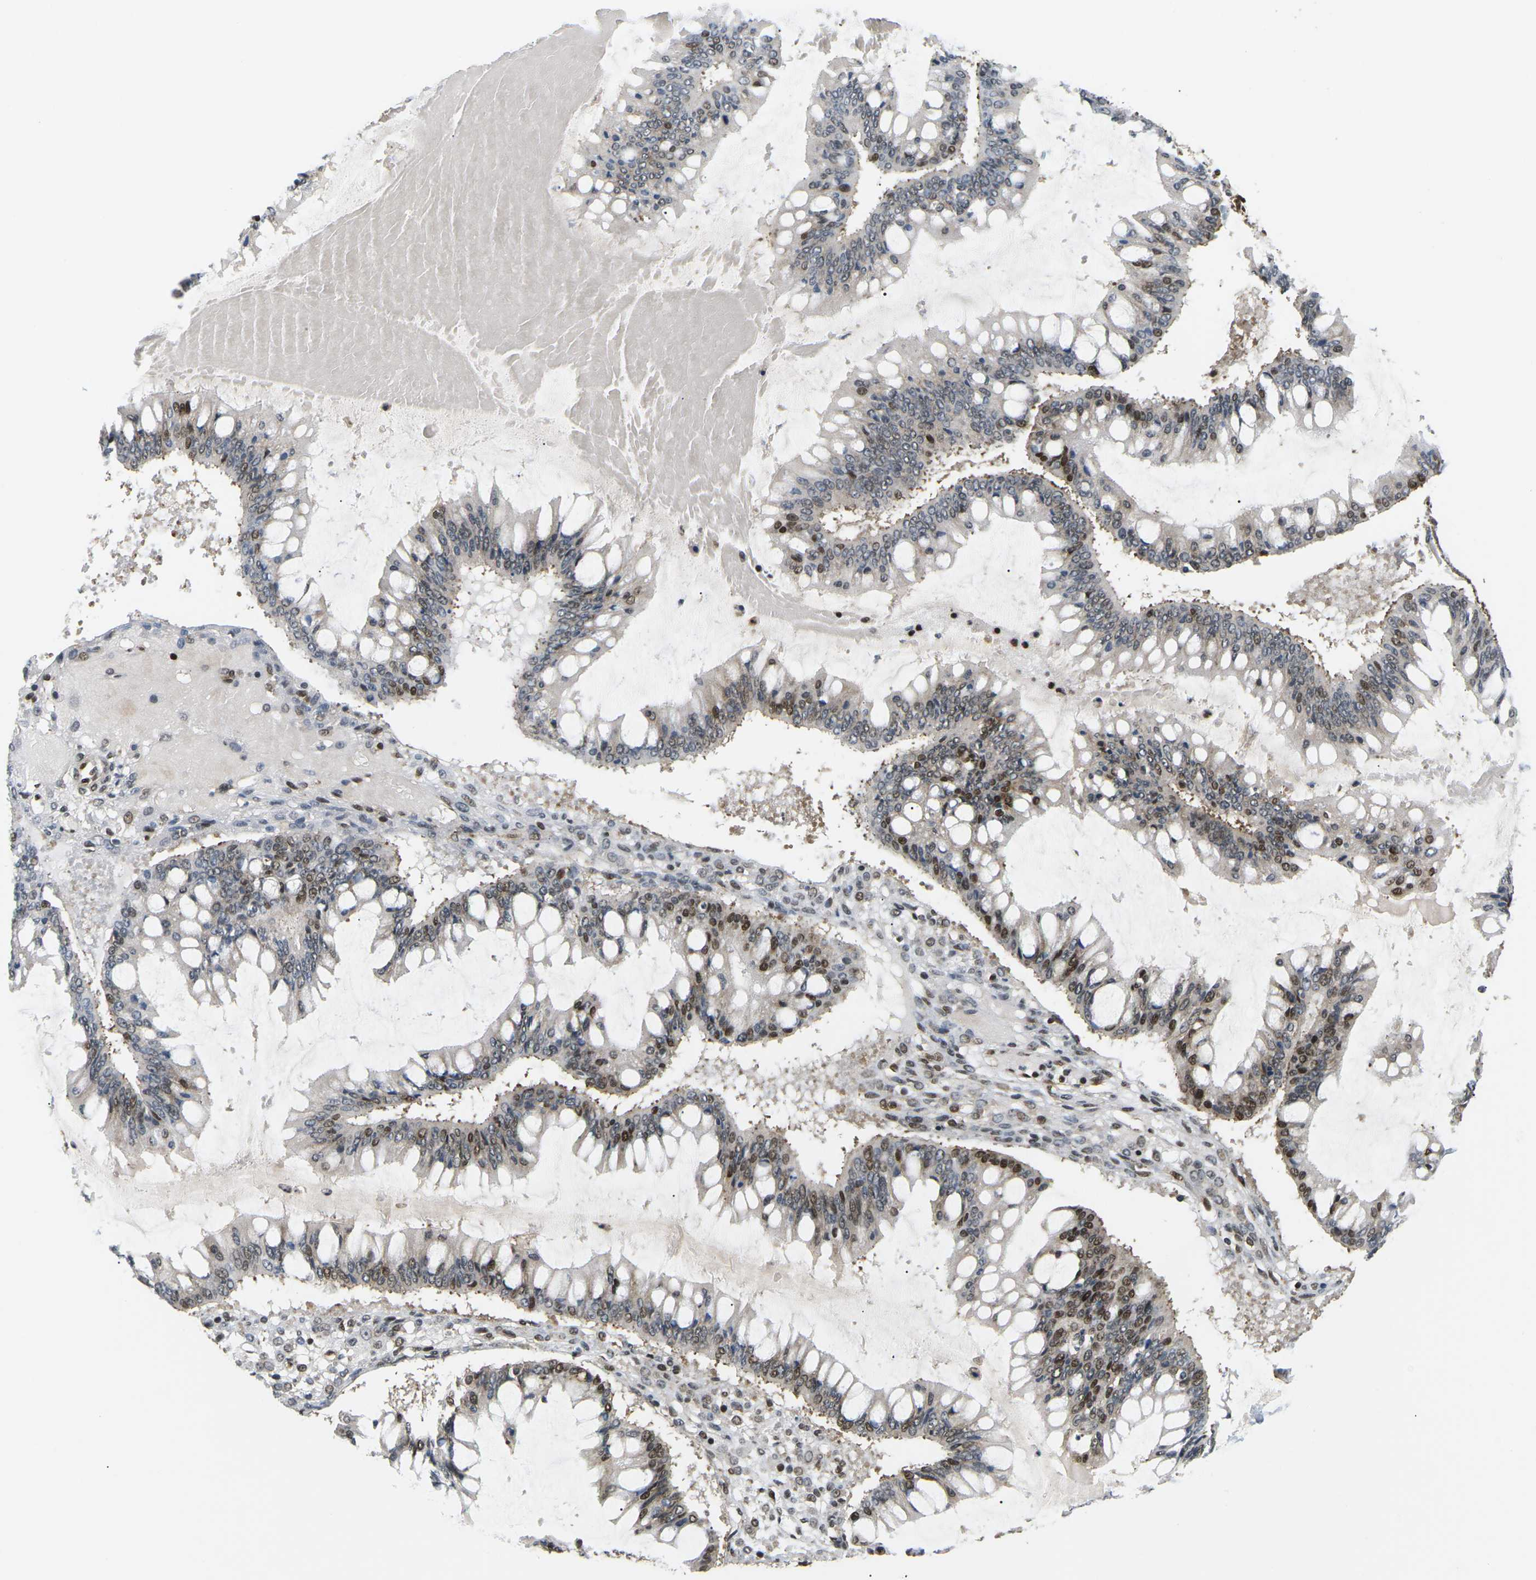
{"staining": {"intensity": "moderate", "quantity": "25%-75%", "location": "nuclear"}, "tissue": "ovarian cancer", "cell_type": "Tumor cells", "image_type": "cancer", "snomed": [{"axis": "morphology", "description": "Cystadenocarcinoma, mucinous, NOS"}, {"axis": "topography", "description": "Ovary"}], "caption": "Immunohistochemical staining of ovarian mucinous cystadenocarcinoma displays medium levels of moderate nuclear protein expression in approximately 25%-75% of tumor cells.", "gene": "CELF1", "patient": {"sex": "female", "age": 73}}